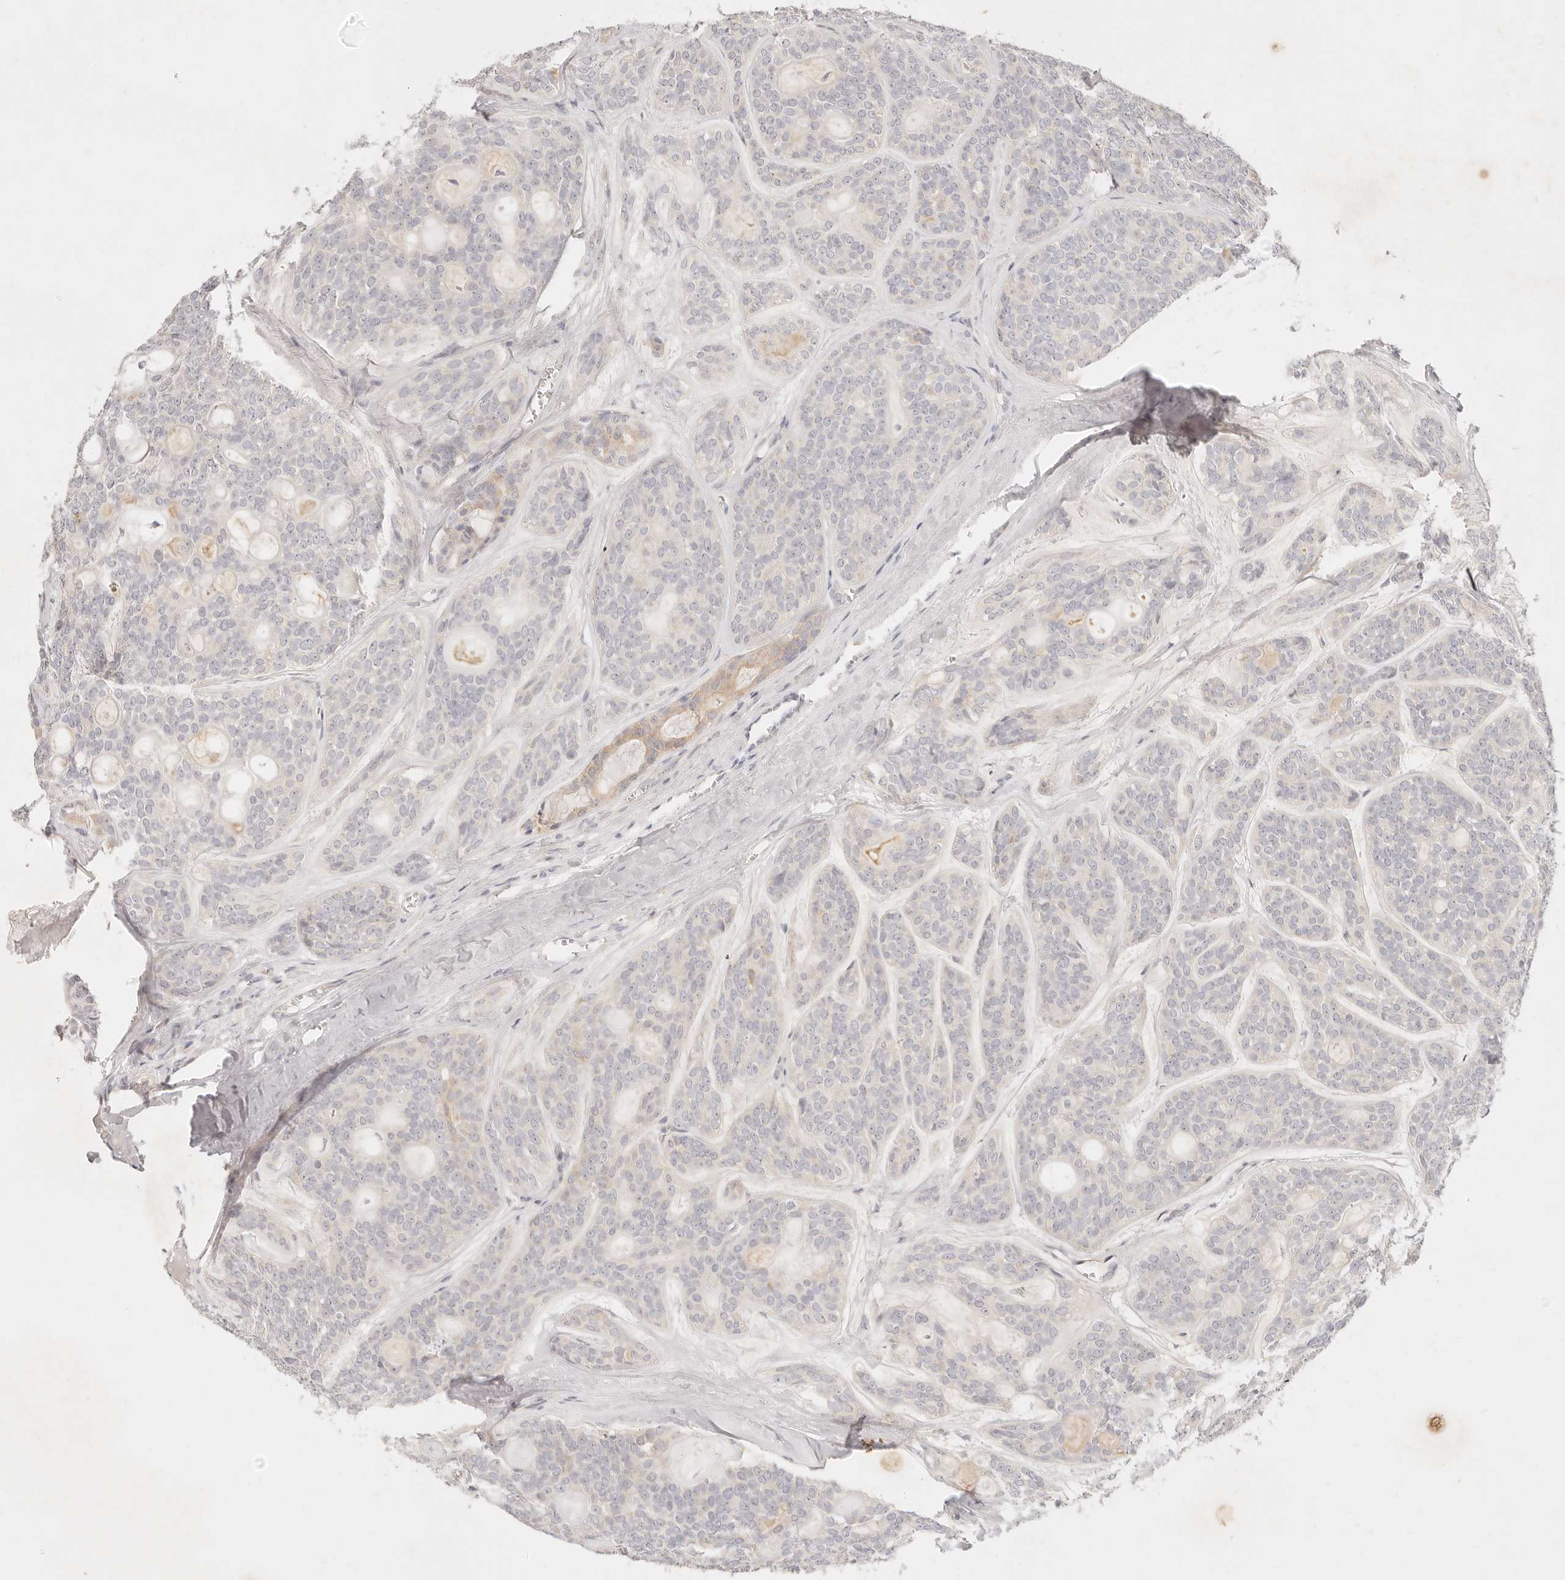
{"staining": {"intensity": "weak", "quantity": "<25%", "location": "cytoplasmic/membranous"}, "tissue": "head and neck cancer", "cell_type": "Tumor cells", "image_type": "cancer", "snomed": [{"axis": "morphology", "description": "Adenocarcinoma, NOS"}, {"axis": "topography", "description": "Head-Neck"}], "caption": "High power microscopy histopathology image of an IHC micrograph of head and neck cancer, revealing no significant positivity in tumor cells. Nuclei are stained in blue.", "gene": "GPR84", "patient": {"sex": "male", "age": 66}}